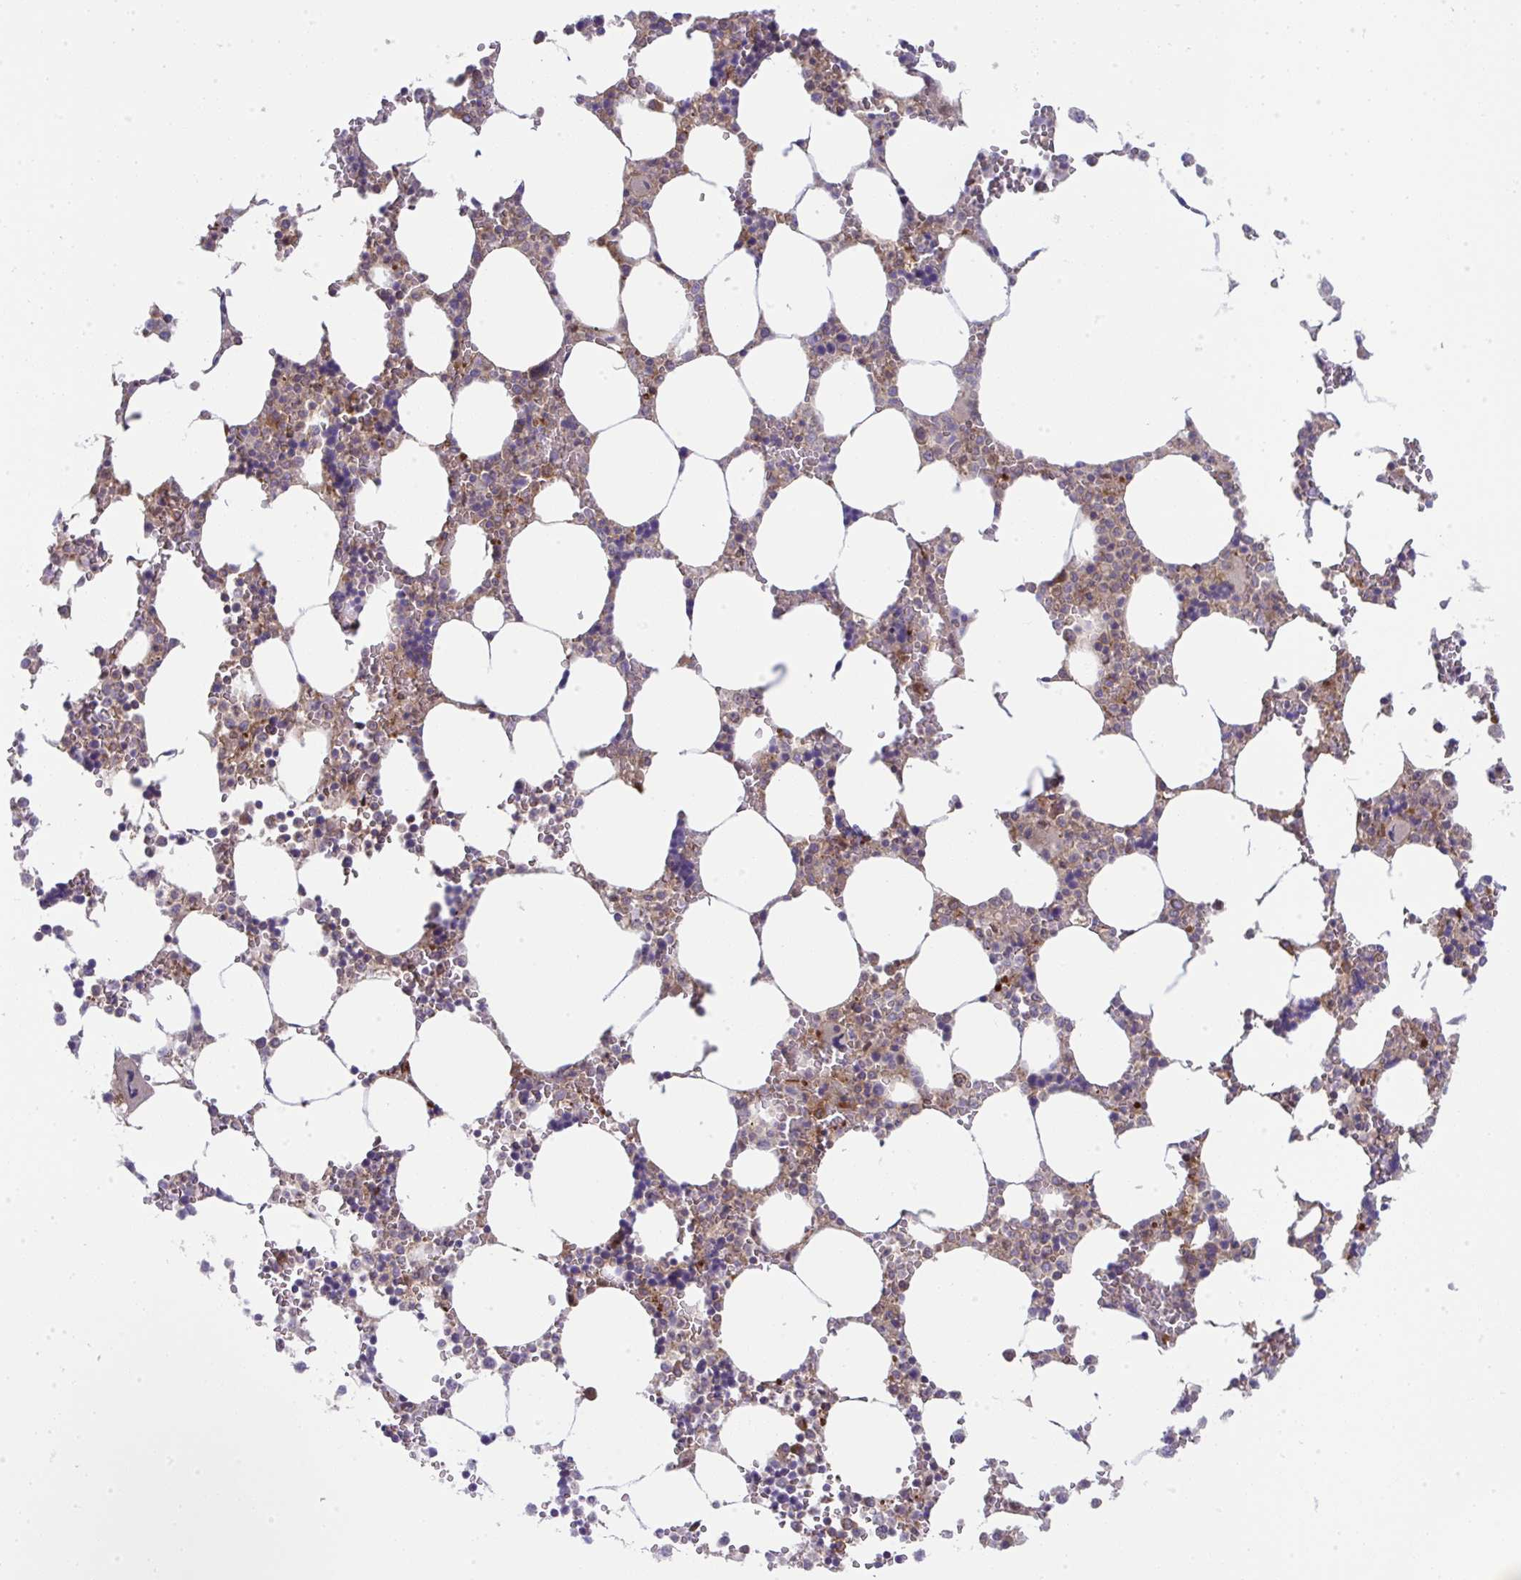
{"staining": {"intensity": "moderate", "quantity": "<25%", "location": "cytoplasmic/membranous,nuclear"}, "tissue": "bone marrow", "cell_type": "Hematopoietic cells", "image_type": "normal", "snomed": [{"axis": "morphology", "description": "Normal tissue, NOS"}, {"axis": "topography", "description": "Bone marrow"}], "caption": "Immunohistochemical staining of normal bone marrow displays moderate cytoplasmic/membranous,nuclear protein expression in approximately <25% of hematopoietic cells. Immunohistochemistry stains the protein in brown and the nuclei are stained blue.", "gene": "ALDH16A1", "patient": {"sex": "male", "age": 64}}